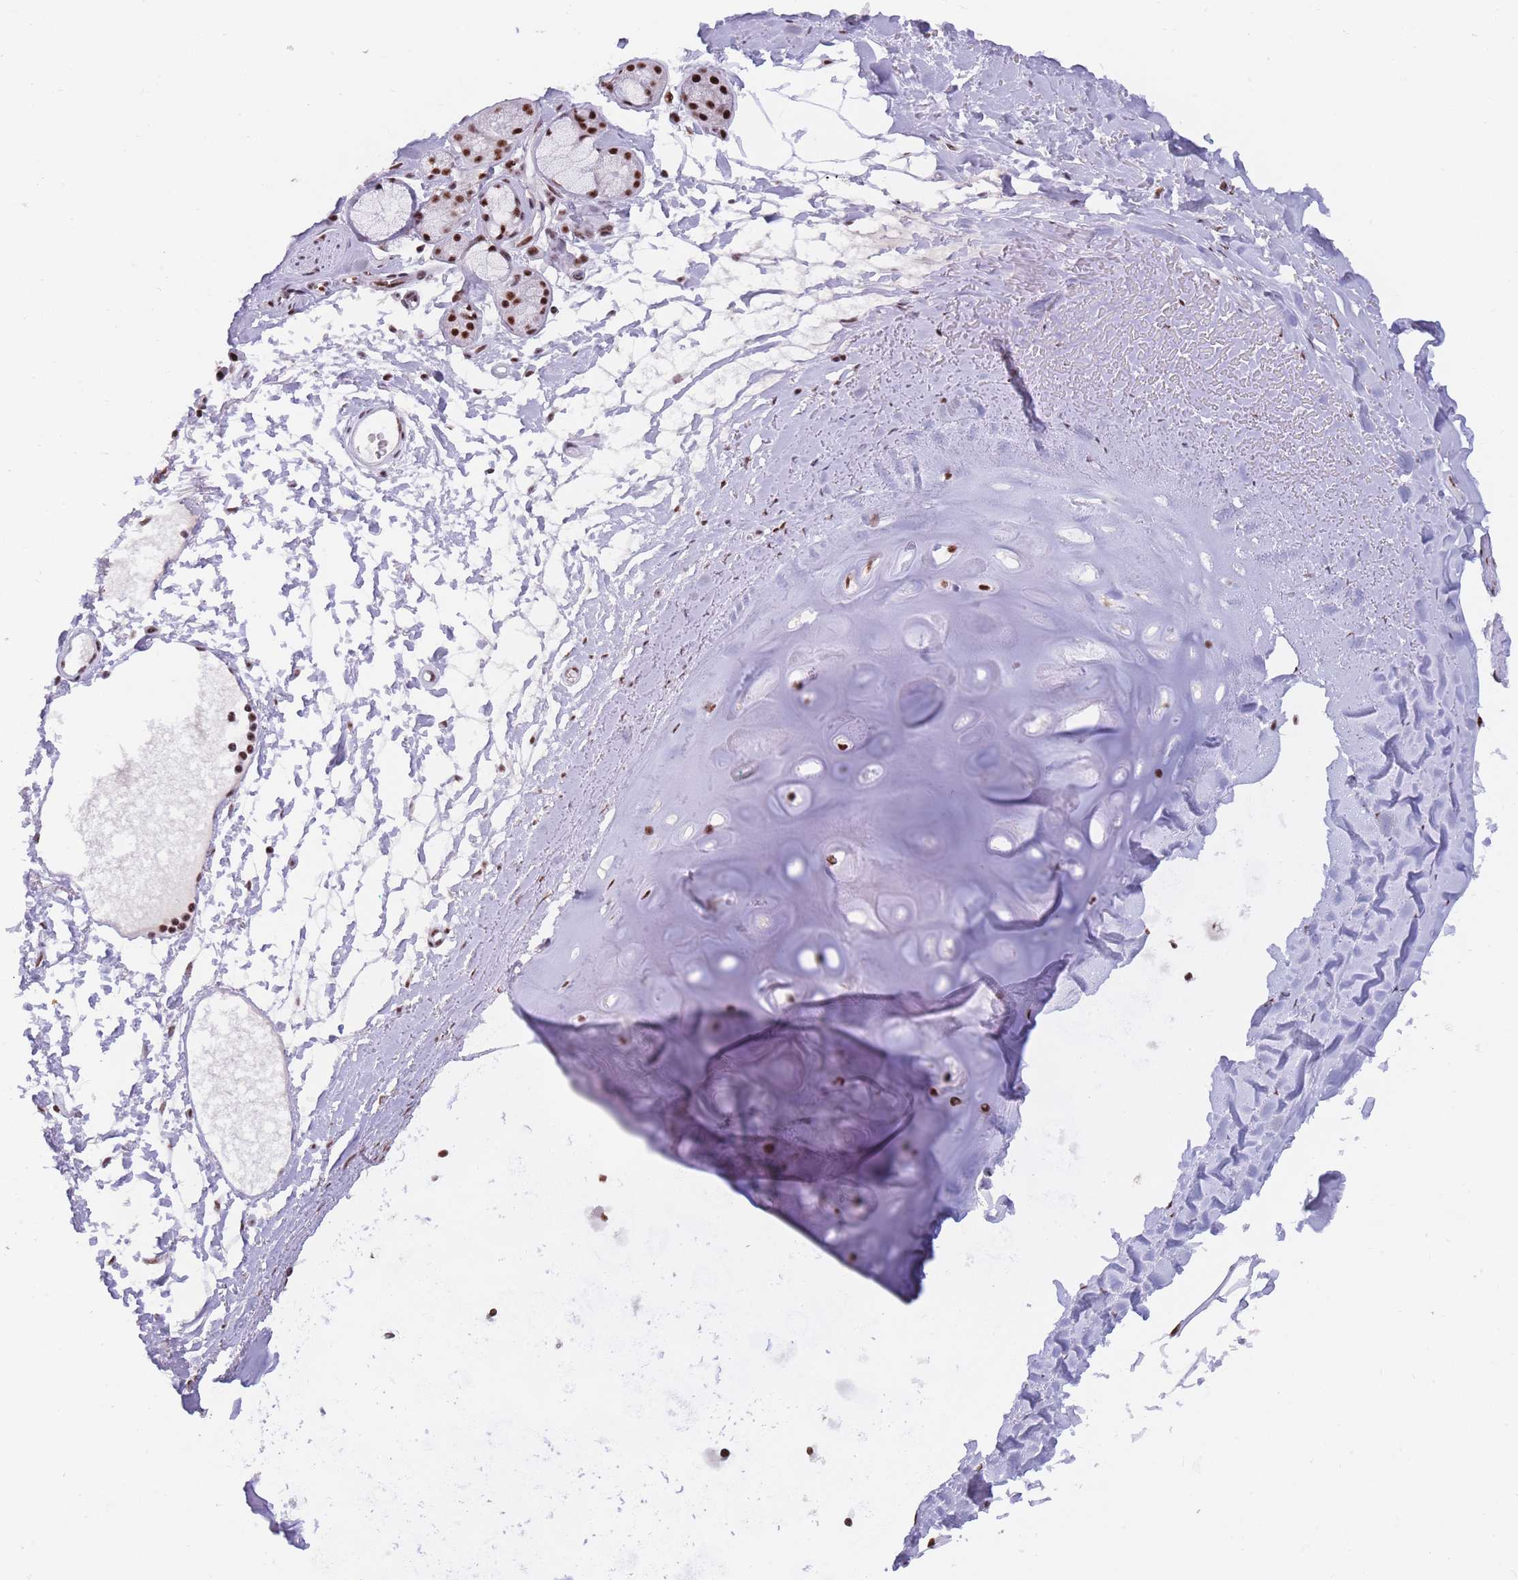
{"staining": {"intensity": "strong", "quantity": "25%-75%", "location": "nuclear"}, "tissue": "soft tissue", "cell_type": "Chondrocytes", "image_type": "normal", "snomed": [{"axis": "morphology", "description": "Normal tissue, NOS"}, {"axis": "topography", "description": "Cartilage tissue"}, {"axis": "topography", "description": "Bronchus"}], "caption": "Immunohistochemistry (IHC) photomicrograph of unremarkable soft tissue: soft tissue stained using IHC shows high levels of strong protein expression localized specifically in the nuclear of chondrocytes, appearing as a nuclear brown color.", "gene": "TMEM35B", "patient": {"sex": "female", "age": 72}}